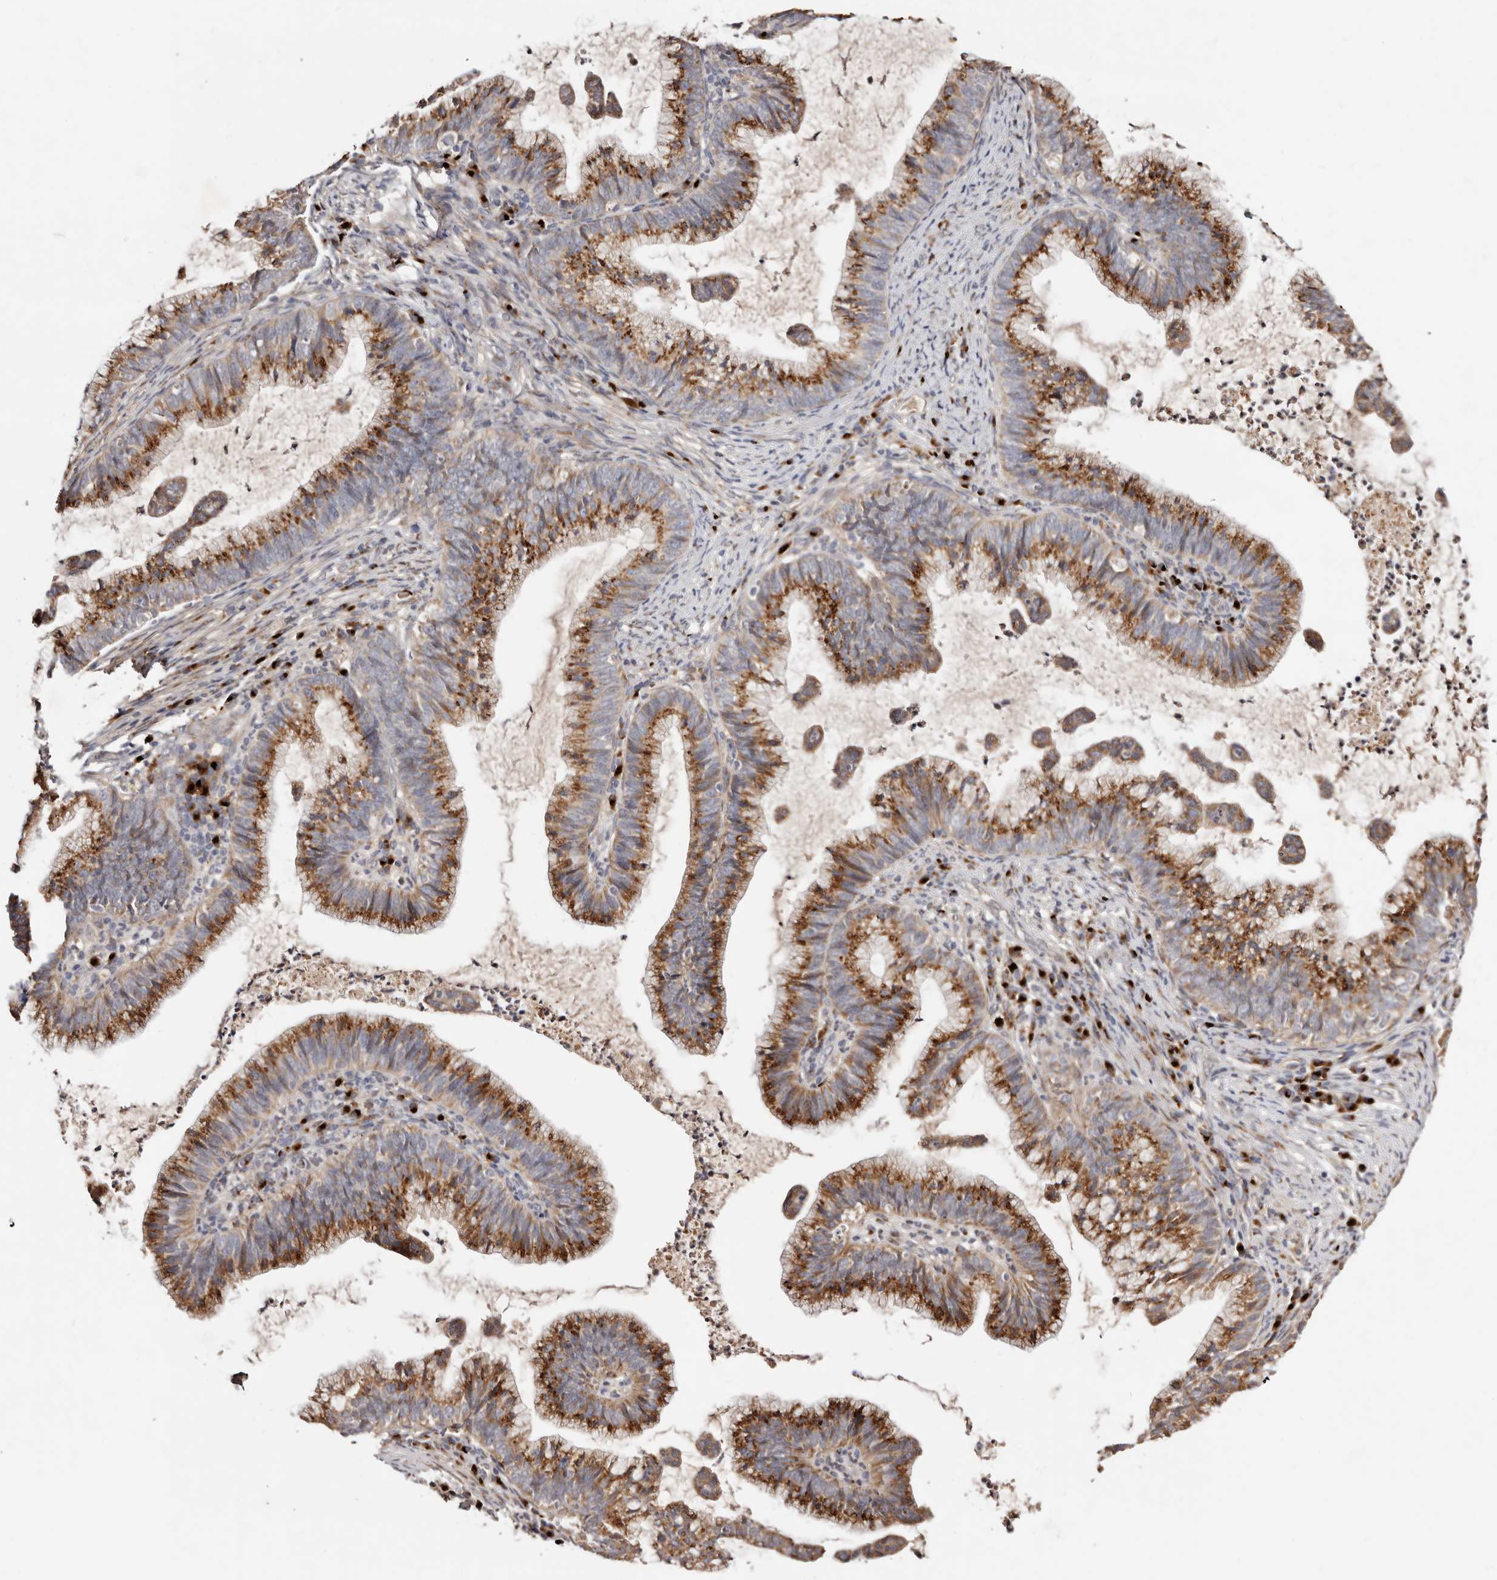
{"staining": {"intensity": "strong", "quantity": ">75%", "location": "cytoplasmic/membranous"}, "tissue": "cervical cancer", "cell_type": "Tumor cells", "image_type": "cancer", "snomed": [{"axis": "morphology", "description": "Adenocarcinoma, NOS"}, {"axis": "topography", "description": "Cervix"}], "caption": "The immunohistochemical stain highlights strong cytoplasmic/membranous expression in tumor cells of cervical cancer tissue. Immunohistochemistry stains the protein of interest in brown and the nuclei are stained blue.", "gene": "DACT2", "patient": {"sex": "female", "age": 36}}